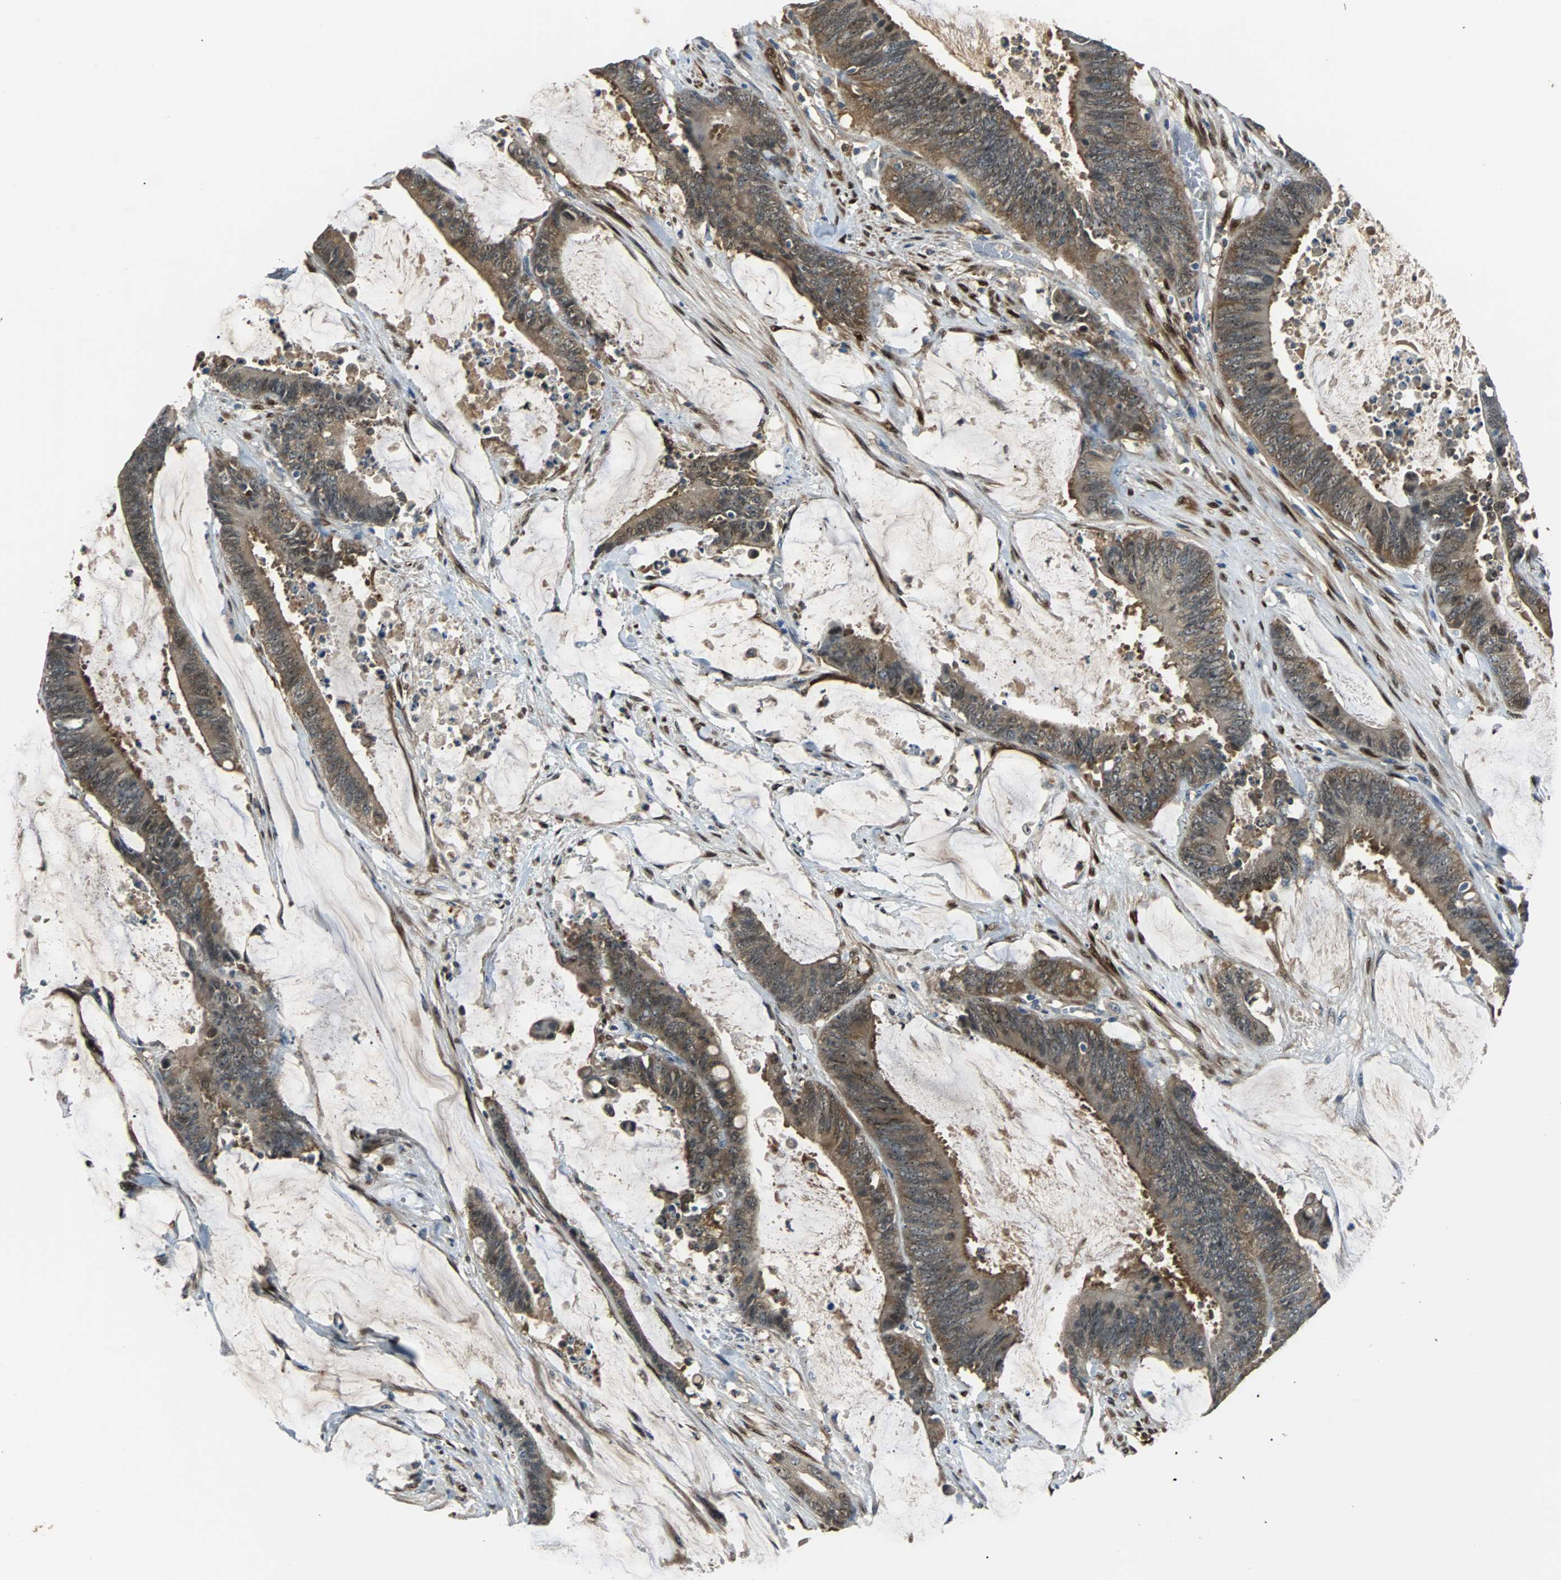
{"staining": {"intensity": "moderate", "quantity": ">75%", "location": "cytoplasmic/membranous,nuclear"}, "tissue": "colorectal cancer", "cell_type": "Tumor cells", "image_type": "cancer", "snomed": [{"axis": "morphology", "description": "Adenocarcinoma, NOS"}, {"axis": "topography", "description": "Rectum"}], "caption": "Colorectal cancer (adenocarcinoma) stained with a brown dye demonstrates moderate cytoplasmic/membranous and nuclear positive positivity in about >75% of tumor cells.", "gene": "FHL2", "patient": {"sex": "female", "age": 66}}